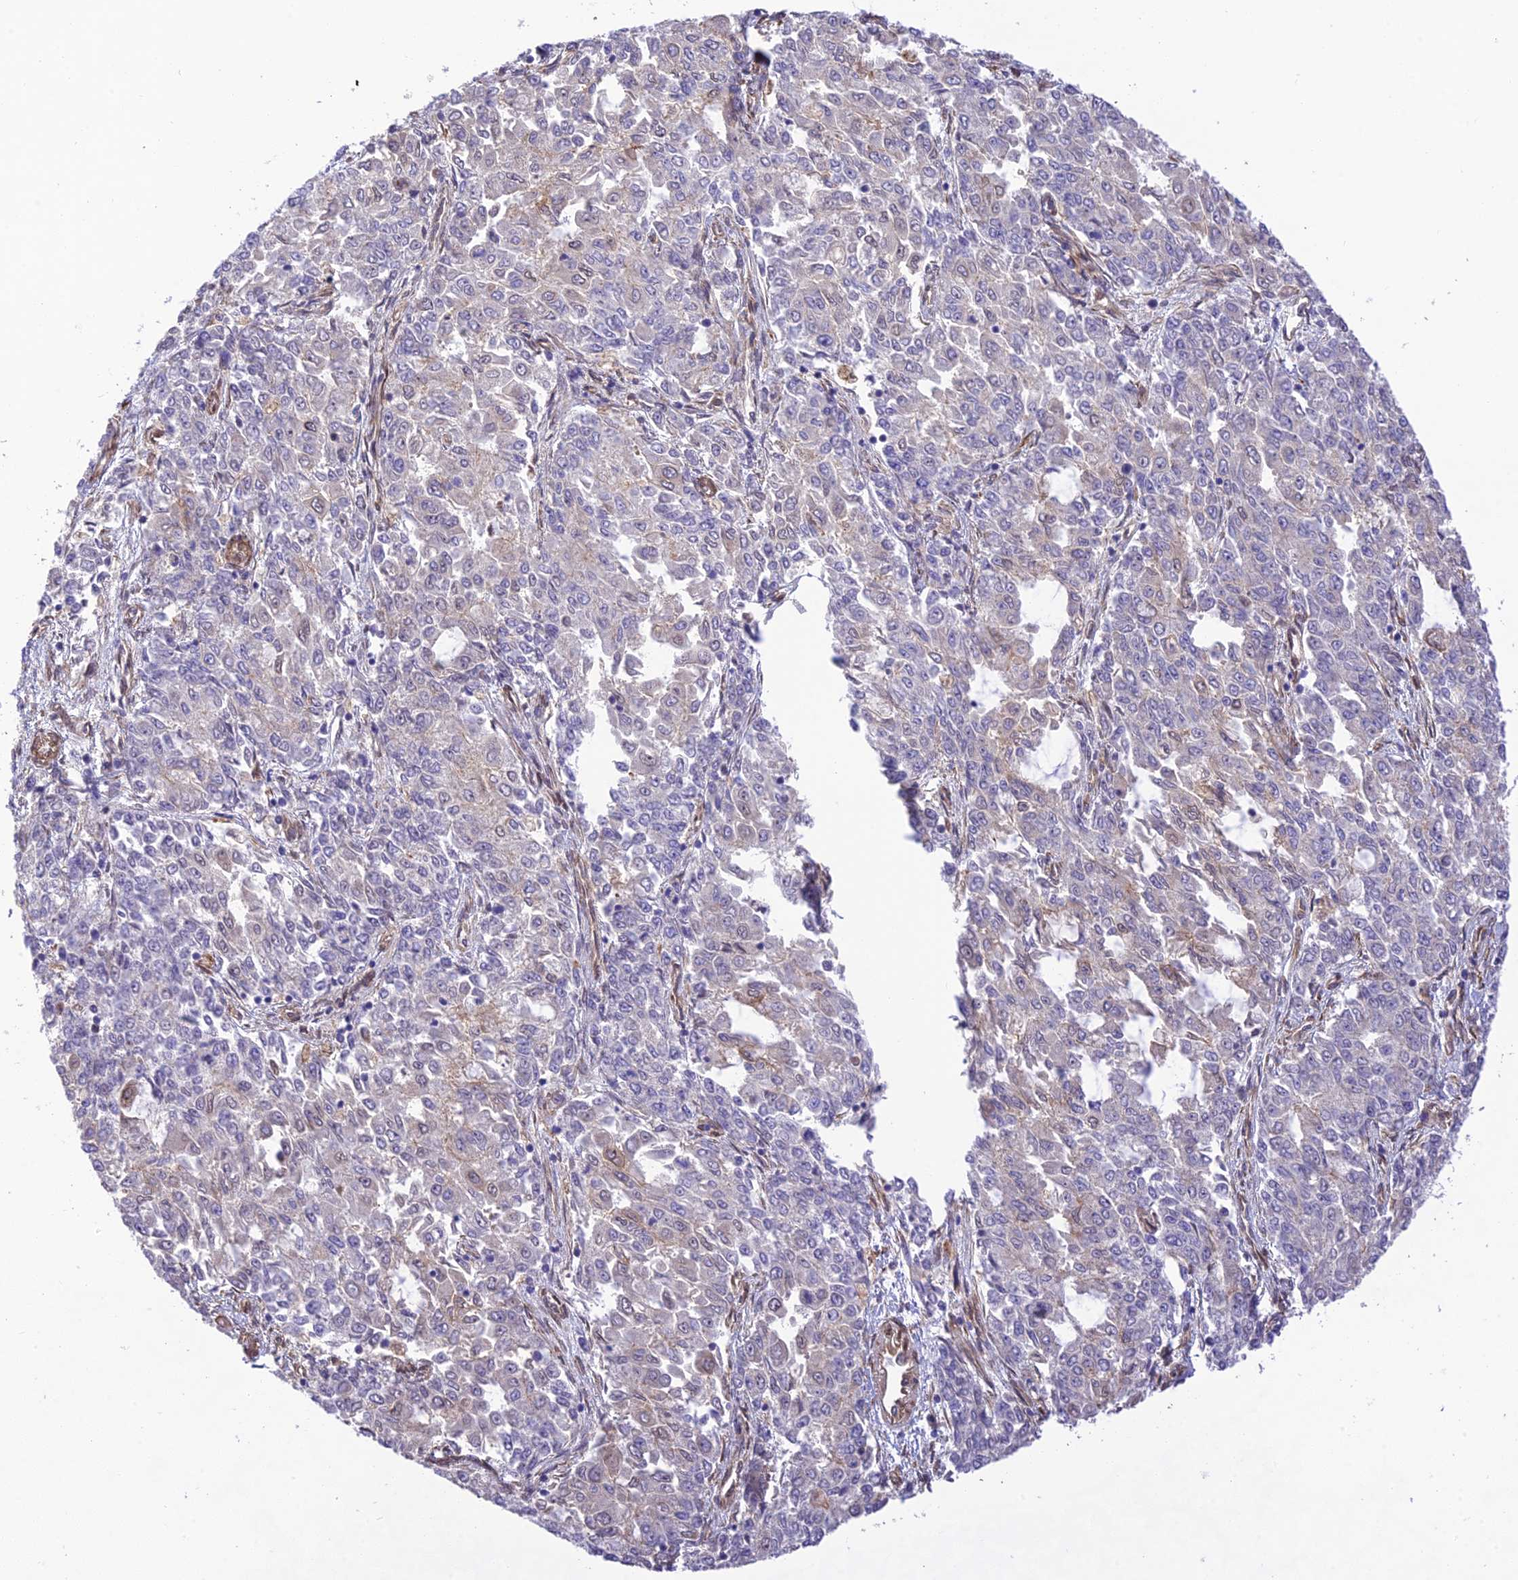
{"staining": {"intensity": "weak", "quantity": "<25%", "location": "cytoplasmic/membranous"}, "tissue": "endometrial cancer", "cell_type": "Tumor cells", "image_type": "cancer", "snomed": [{"axis": "morphology", "description": "Adenocarcinoma, NOS"}, {"axis": "topography", "description": "Endometrium"}], "caption": "This histopathology image is of endometrial cancer stained with immunohistochemistry to label a protein in brown with the nuclei are counter-stained blue. There is no positivity in tumor cells. (DAB immunohistochemistry (IHC) with hematoxylin counter stain).", "gene": "EXOC3L4", "patient": {"sex": "female", "age": 50}}